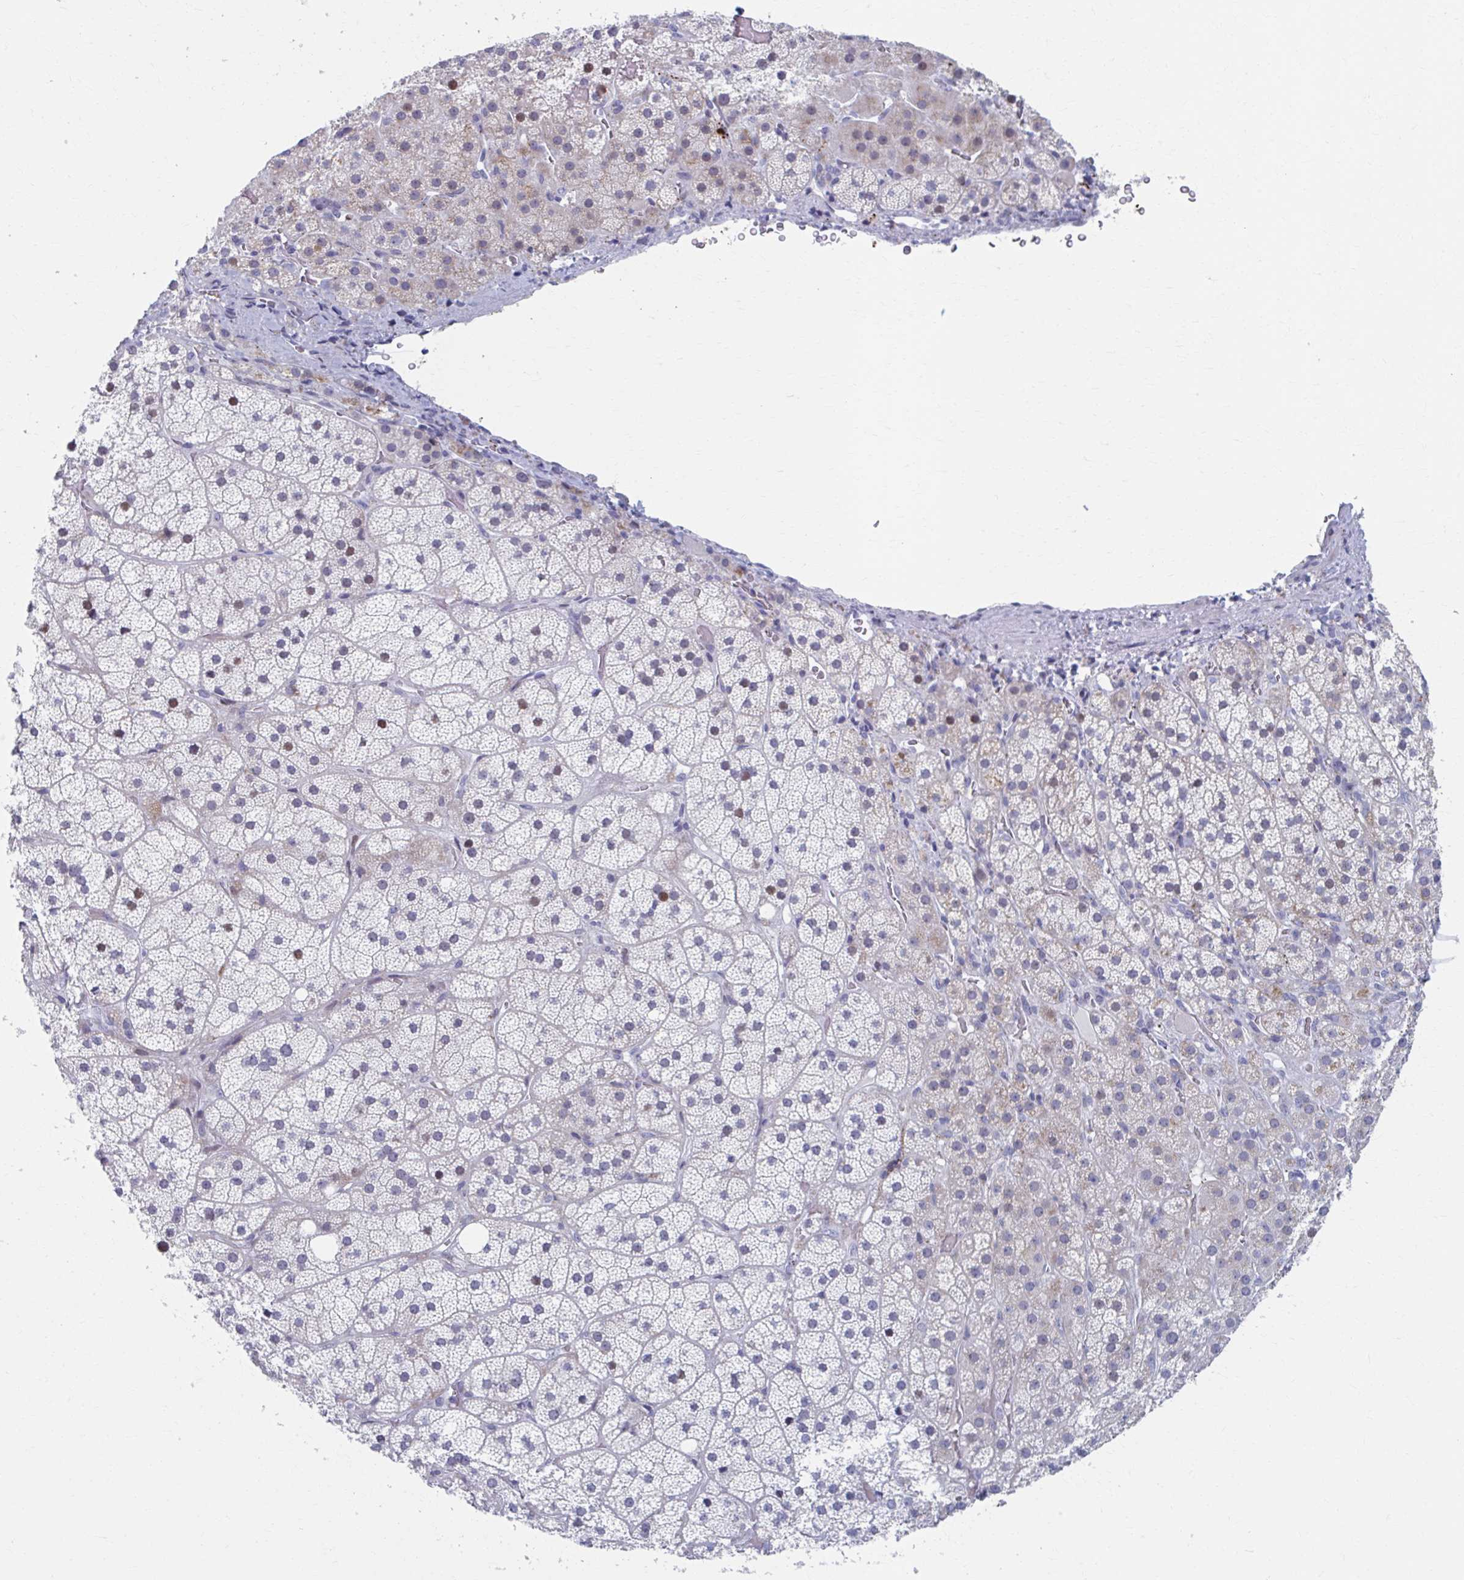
{"staining": {"intensity": "moderate", "quantity": "<25%", "location": "cytoplasmic/membranous,nuclear"}, "tissue": "adrenal gland", "cell_type": "Glandular cells", "image_type": "normal", "snomed": [{"axis": "morphology", "description": "Normal tissue, NOS"}, {"axis": "topography", "description": "Adrenal gland"}], "caption": "A brown stain highlights moderate cytoplasmic/membranous,nuclear positivity of a protein in glandular cells of unremarkable human adrenal gland. (brown staining indicates protein expression, while blue staining denotes nuclei).", "gene": "ABHD16B", "patient": {"sex": "male", "age": 57}}